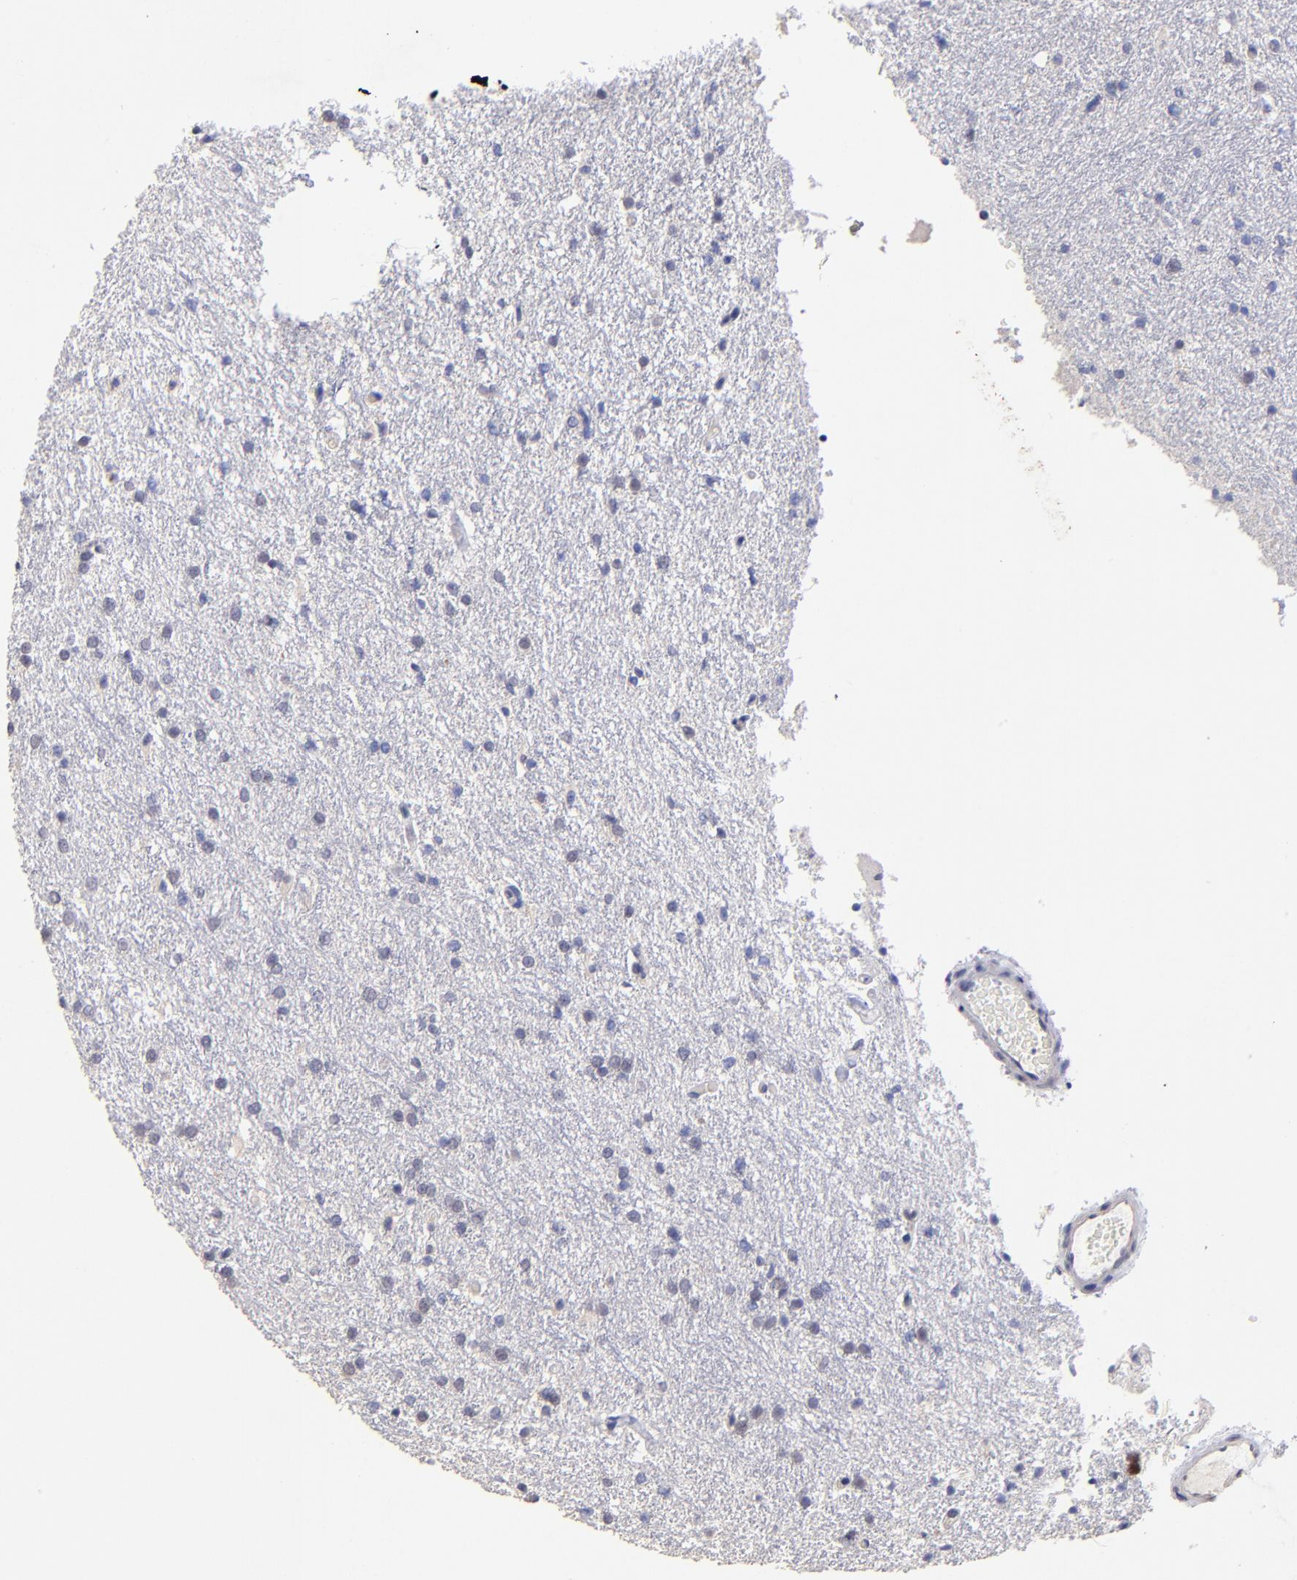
{"staining": {"intensity": "negative", "quantity": "none", "location": "none"}, "tissue": "glioma", "cell_type": "Tumor cells", "image_type": "cancer", "snomed": [{"axis": "morphology", "description": "Glioma, malignant, High grade"}, {"axis": "topography", "description": "Brain"}], "caption": "Tumor cells are negative for brown protein staining in malignant glioma (high-grade). (DAB immunohistochemistry (IHC) with hematoxylin counter stain).", "gene": "DNMT1", "patient": {"sex": "female", "age": 50}}